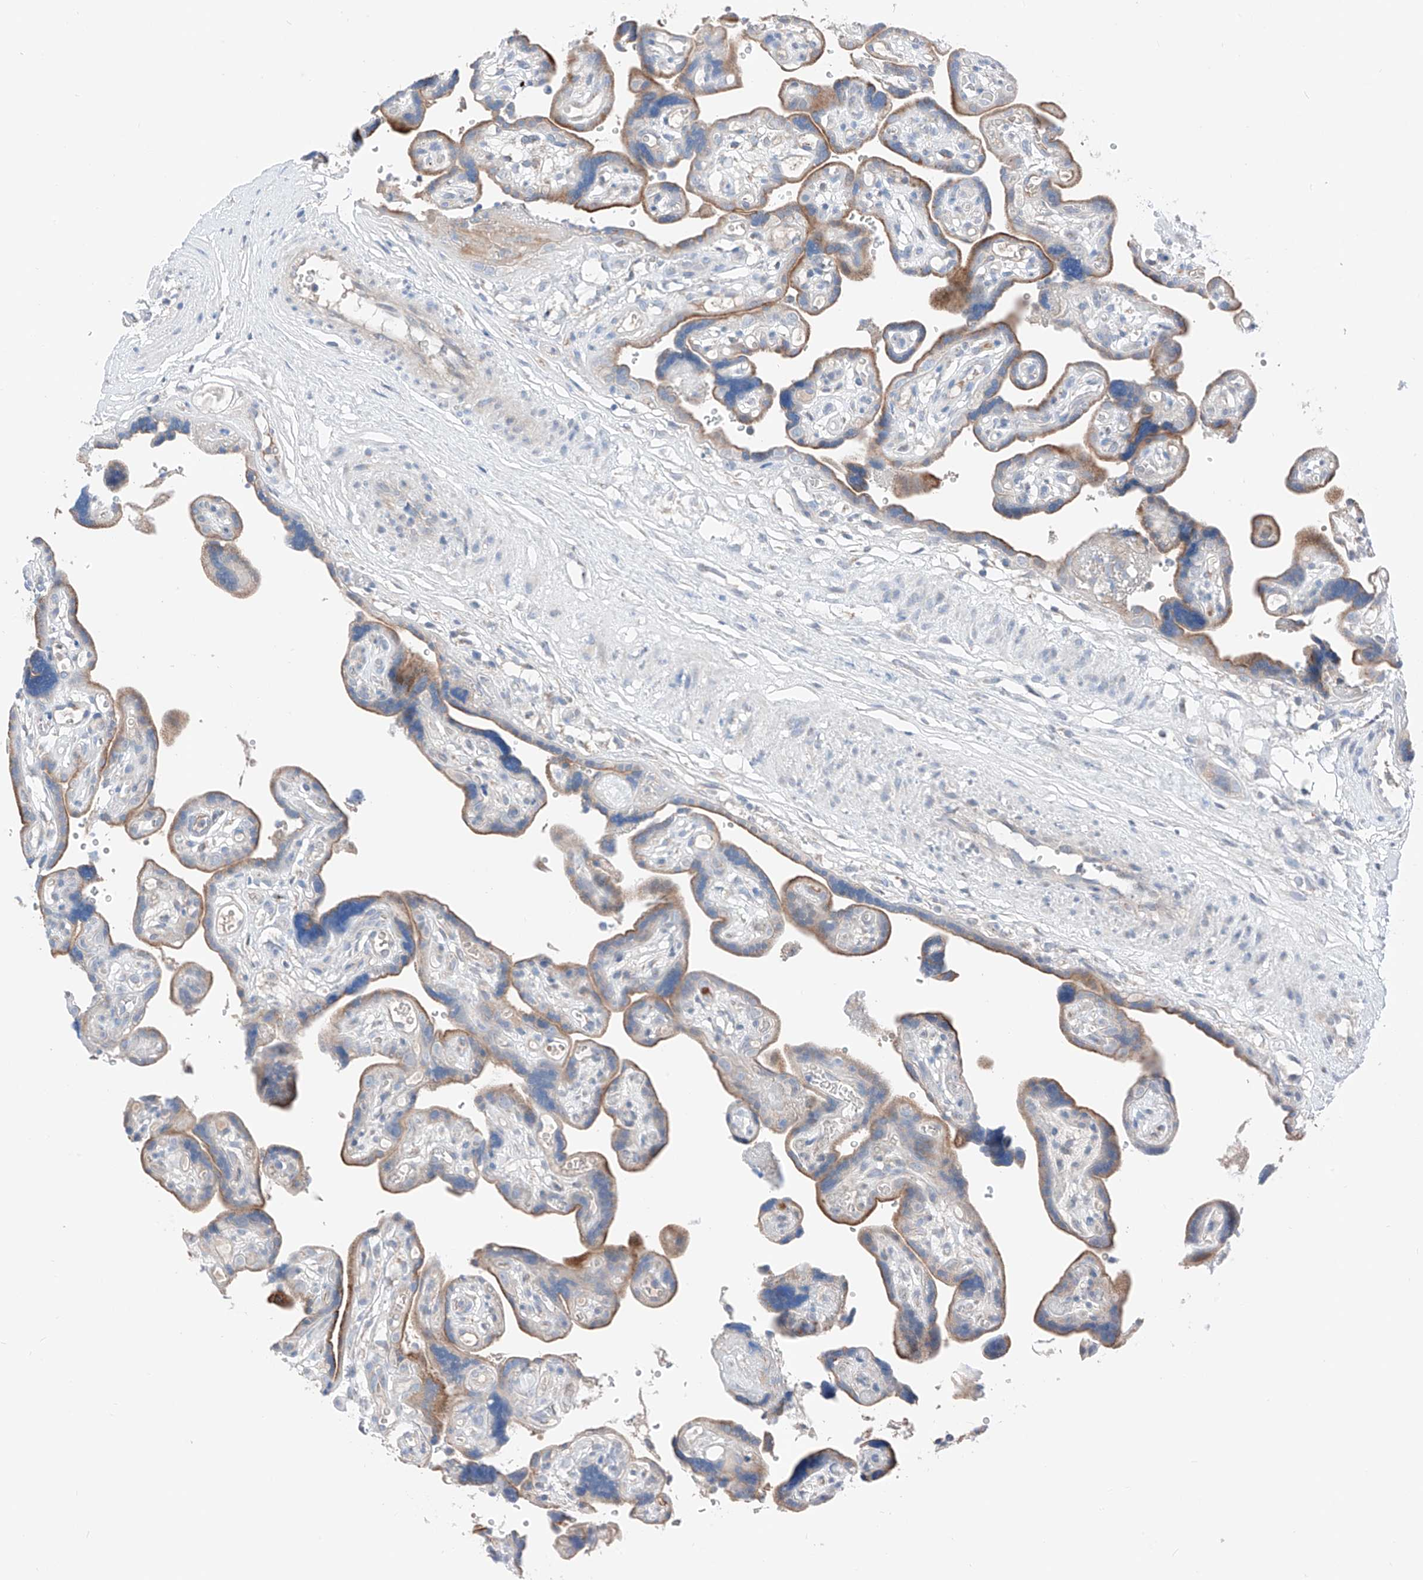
{"staining": {"intensity": "moderate", "quantity": "<25%", "location": "cytoplasmic/membranous"}, "tissue": "placenta", "cell_type": "Decidual cells", "image_type": "normal", "snomed": [{"axis": "morphology", "description": "Normal tissue, NOS"}, {"axis": "topography", "description": "Placenta"}], "caption": "Immunohistochemistry staining of unremarkable placenta, which displays low levels of moderate cytoplasmic/membranous expression in approximately <25% of decidual cells indicating moderate cytoplasmic/membranous protein positivity. The staining was performed using DAB (3,3'-diaminobenzidine) (brown) for protein detection and nuclei were counterstained in hematoxylin (blue).", "gene": "MRAP", "patient": {"sex": "female", "age": 30}}